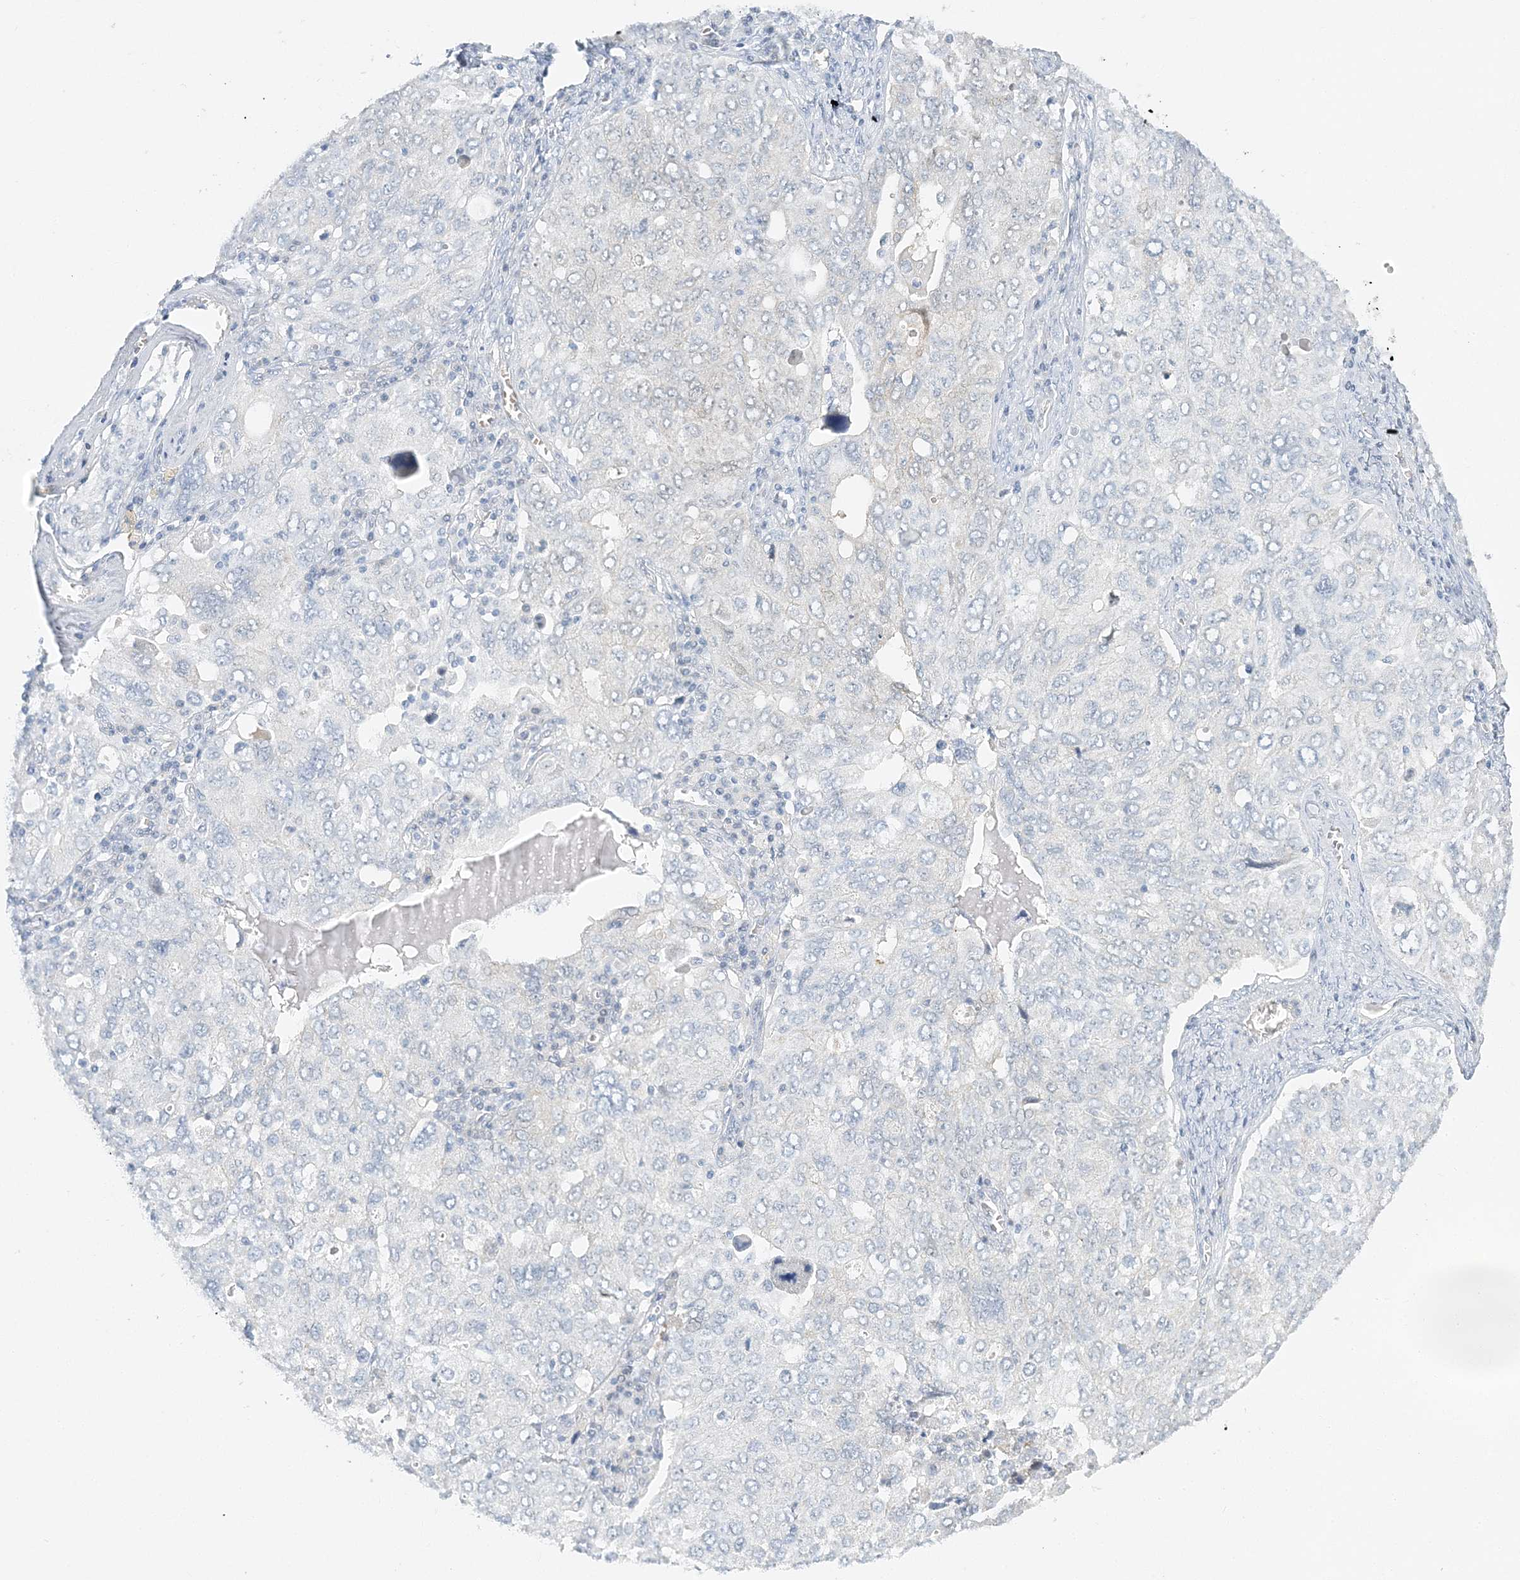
{"staining": {"intensity": "negative", "quantity": "none", "location": "none"}, "tissue": "ovarian cancer", "cell_type": "Tumor cells", "image_type": "cancer", "snomed": [{"axis": "morphology", "description": "Carcinoma, endometroid"}, {"axis": "topography", "description": "Ovary"}], "caption": "High power microscopy photomicrograph of an immunohistochemistry (IHC) micrograph of ovarian cancer, revealing no significant positivity in tumor cells.", "gene": "VILL", "patient": {"sex": "female", "age": 62}}